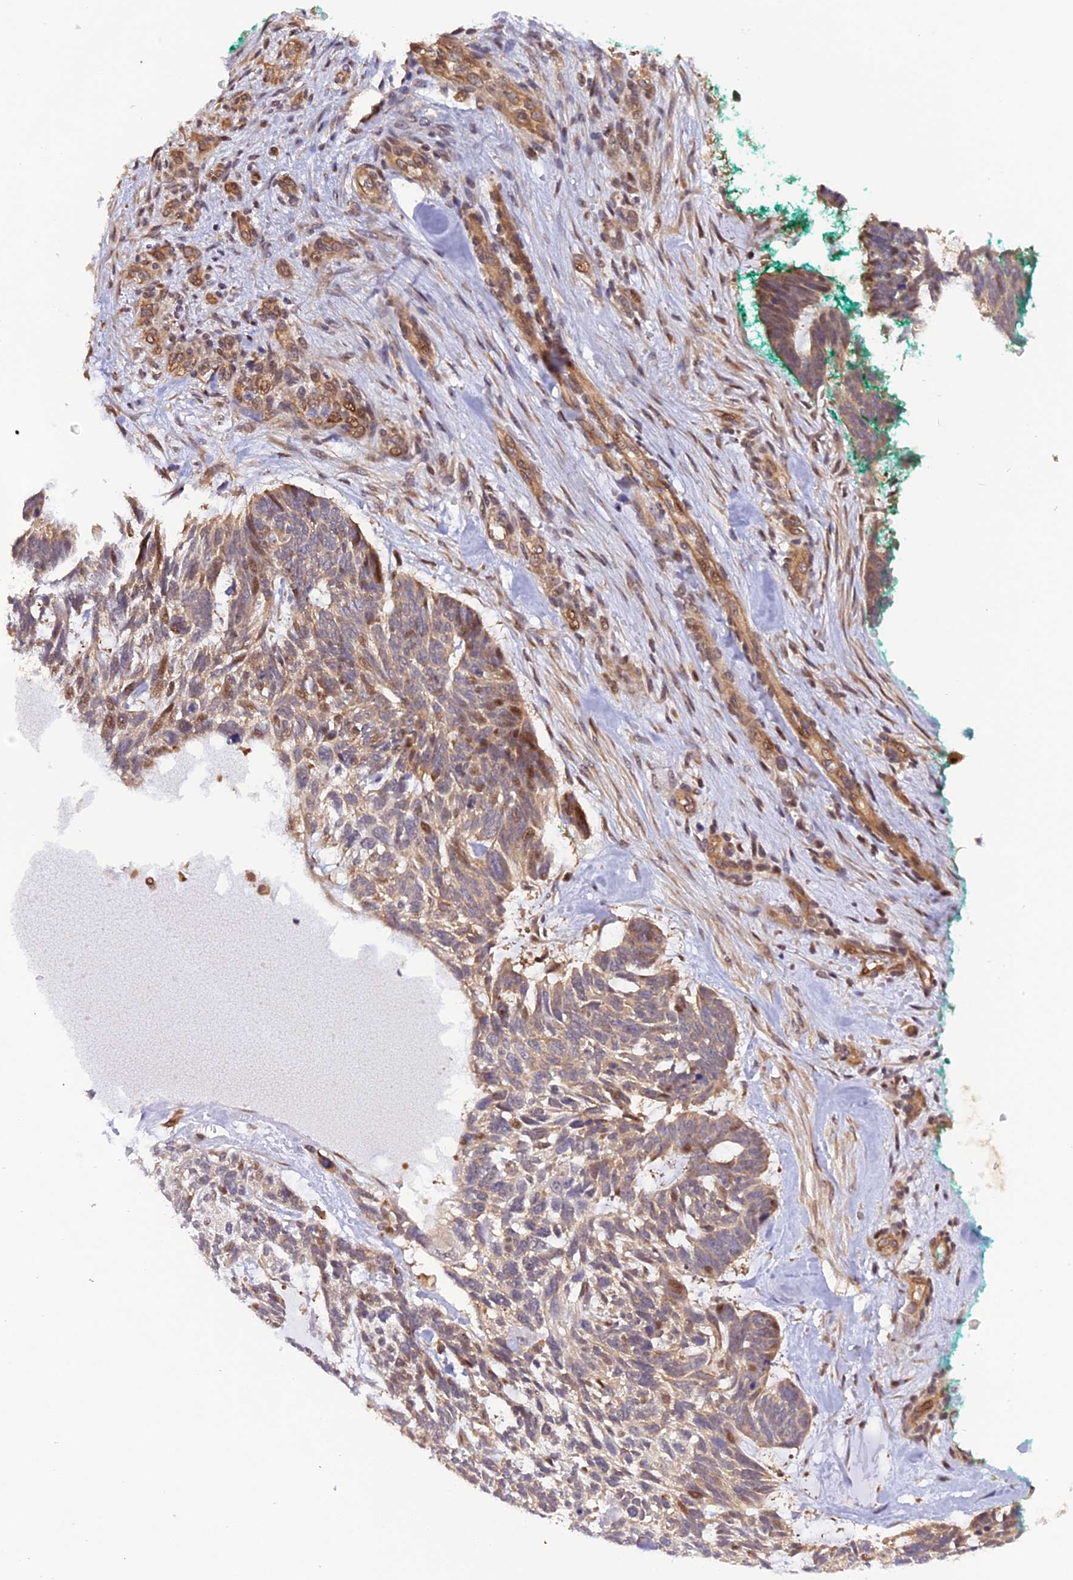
{"staining": {"intensity": "moderate", "quantity": "<25%", "location": "nuclear"}, "tissue": "skin cancer", "cell_type": "Tumor cells", "image_type": "cancer", "snomed": [{"axis": "morphology", "description": "Basal cell carcinoma"}, {"axis": "topography", "description": "Skin"}], "caption": "Tumor cells exhibit low levels of moderate nuclear staining in approximately <25% of cells in human skin basal cell carcinoma.", "gene": "SAMD4A", "patient": {"sex": "male", "age": 88}}